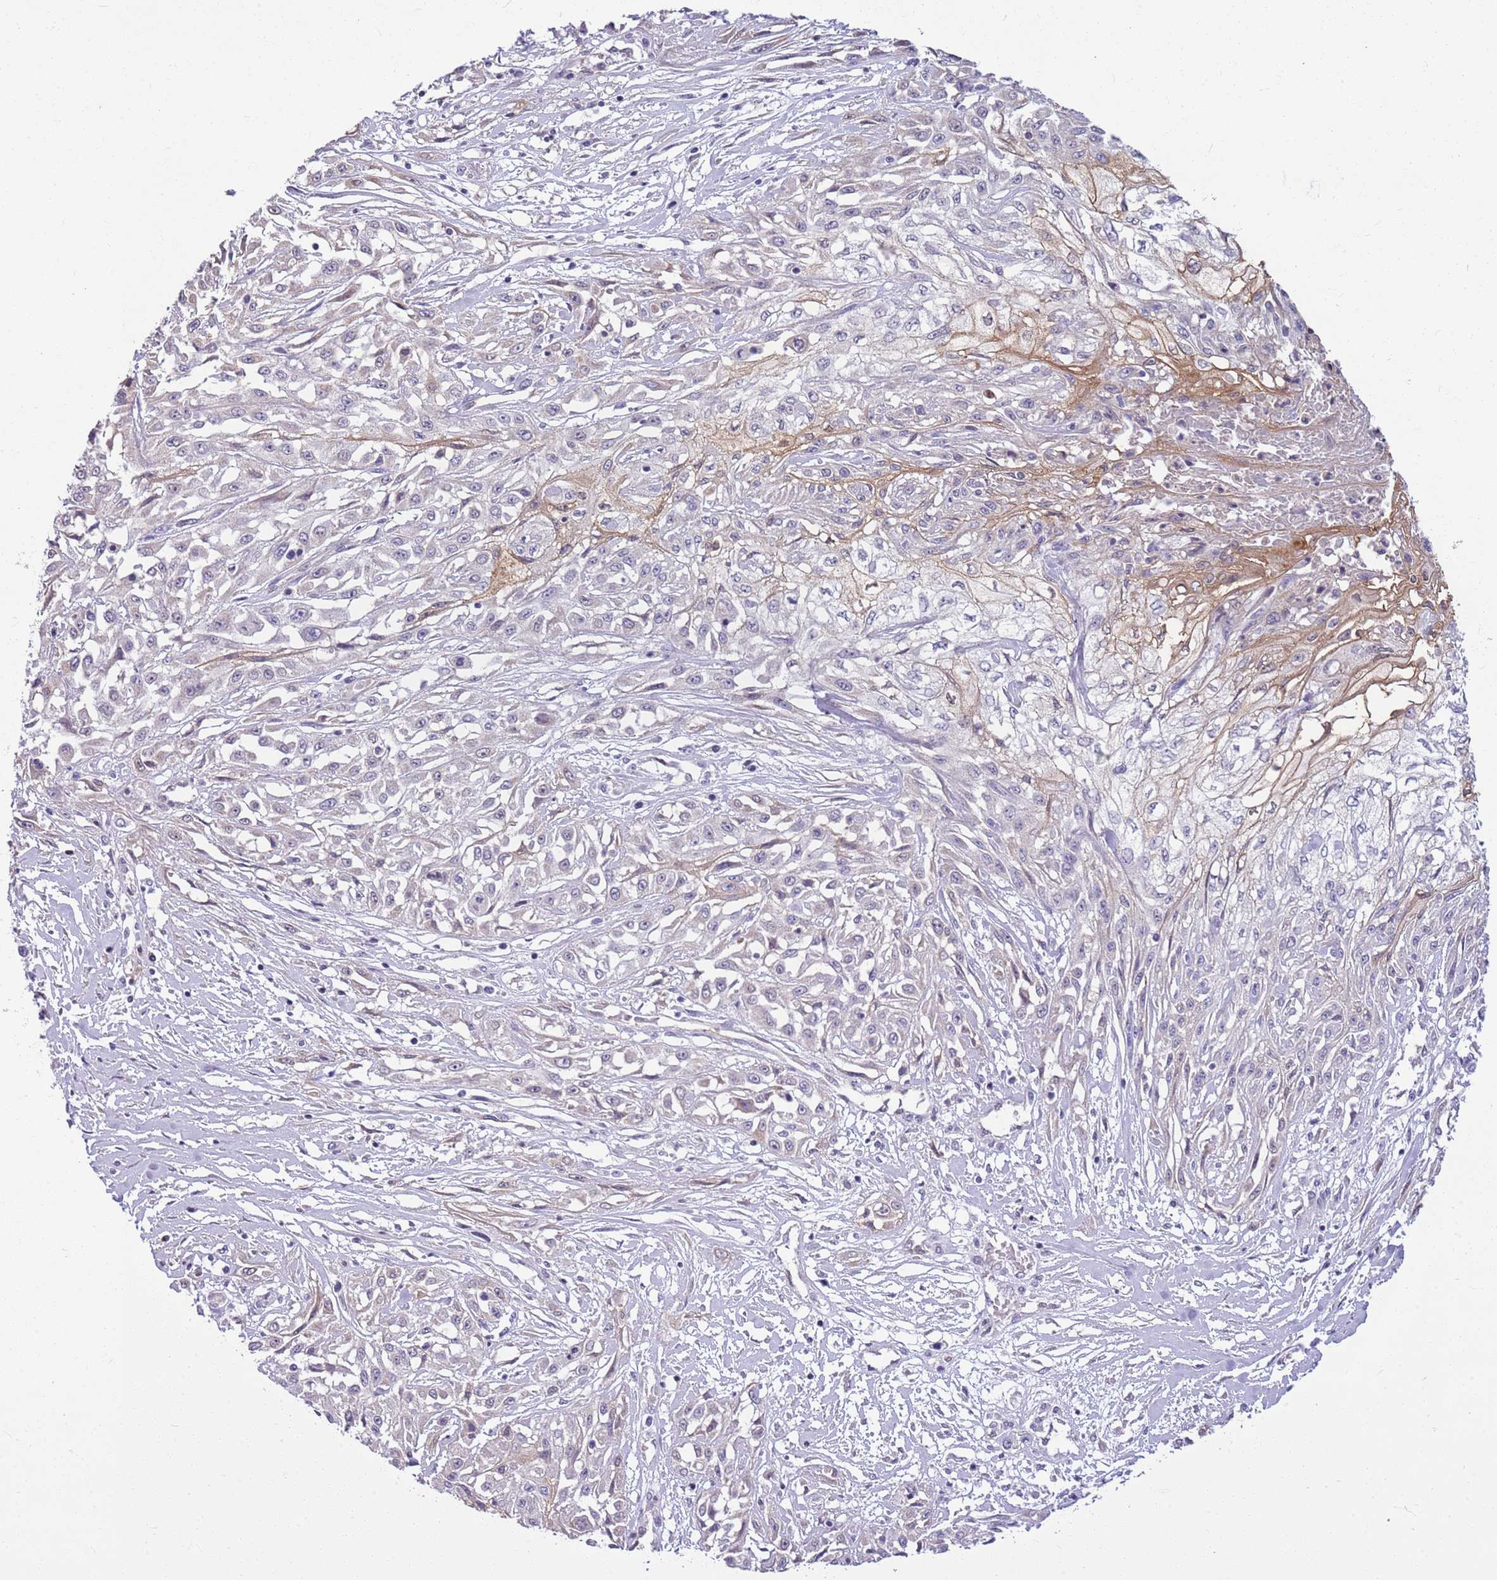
{"staining": {"intensity": "negative", "quantity": "none", "location": "none"}, "tissue": "skin cancer", "cell_type": "Tumor cells", "image_type": "cancer", "snomed": [{"axis": "morphology", "description": "Squamous cell carcinoma, NOS"}, {"axis": "morphology", "description": "Squamous cell carcinoma, metastatic, NOS"}, {"axis": "topography", "description": "Skin"}, {"axis": "topography", "description": "Lymph node"}], "caption": "The photomicrograph exhibits no staining of tumor cells in skin metastatic squamous cell carcinoma.", "gene": "DHX32", "patient": {"sex": "male", "age": 75}}